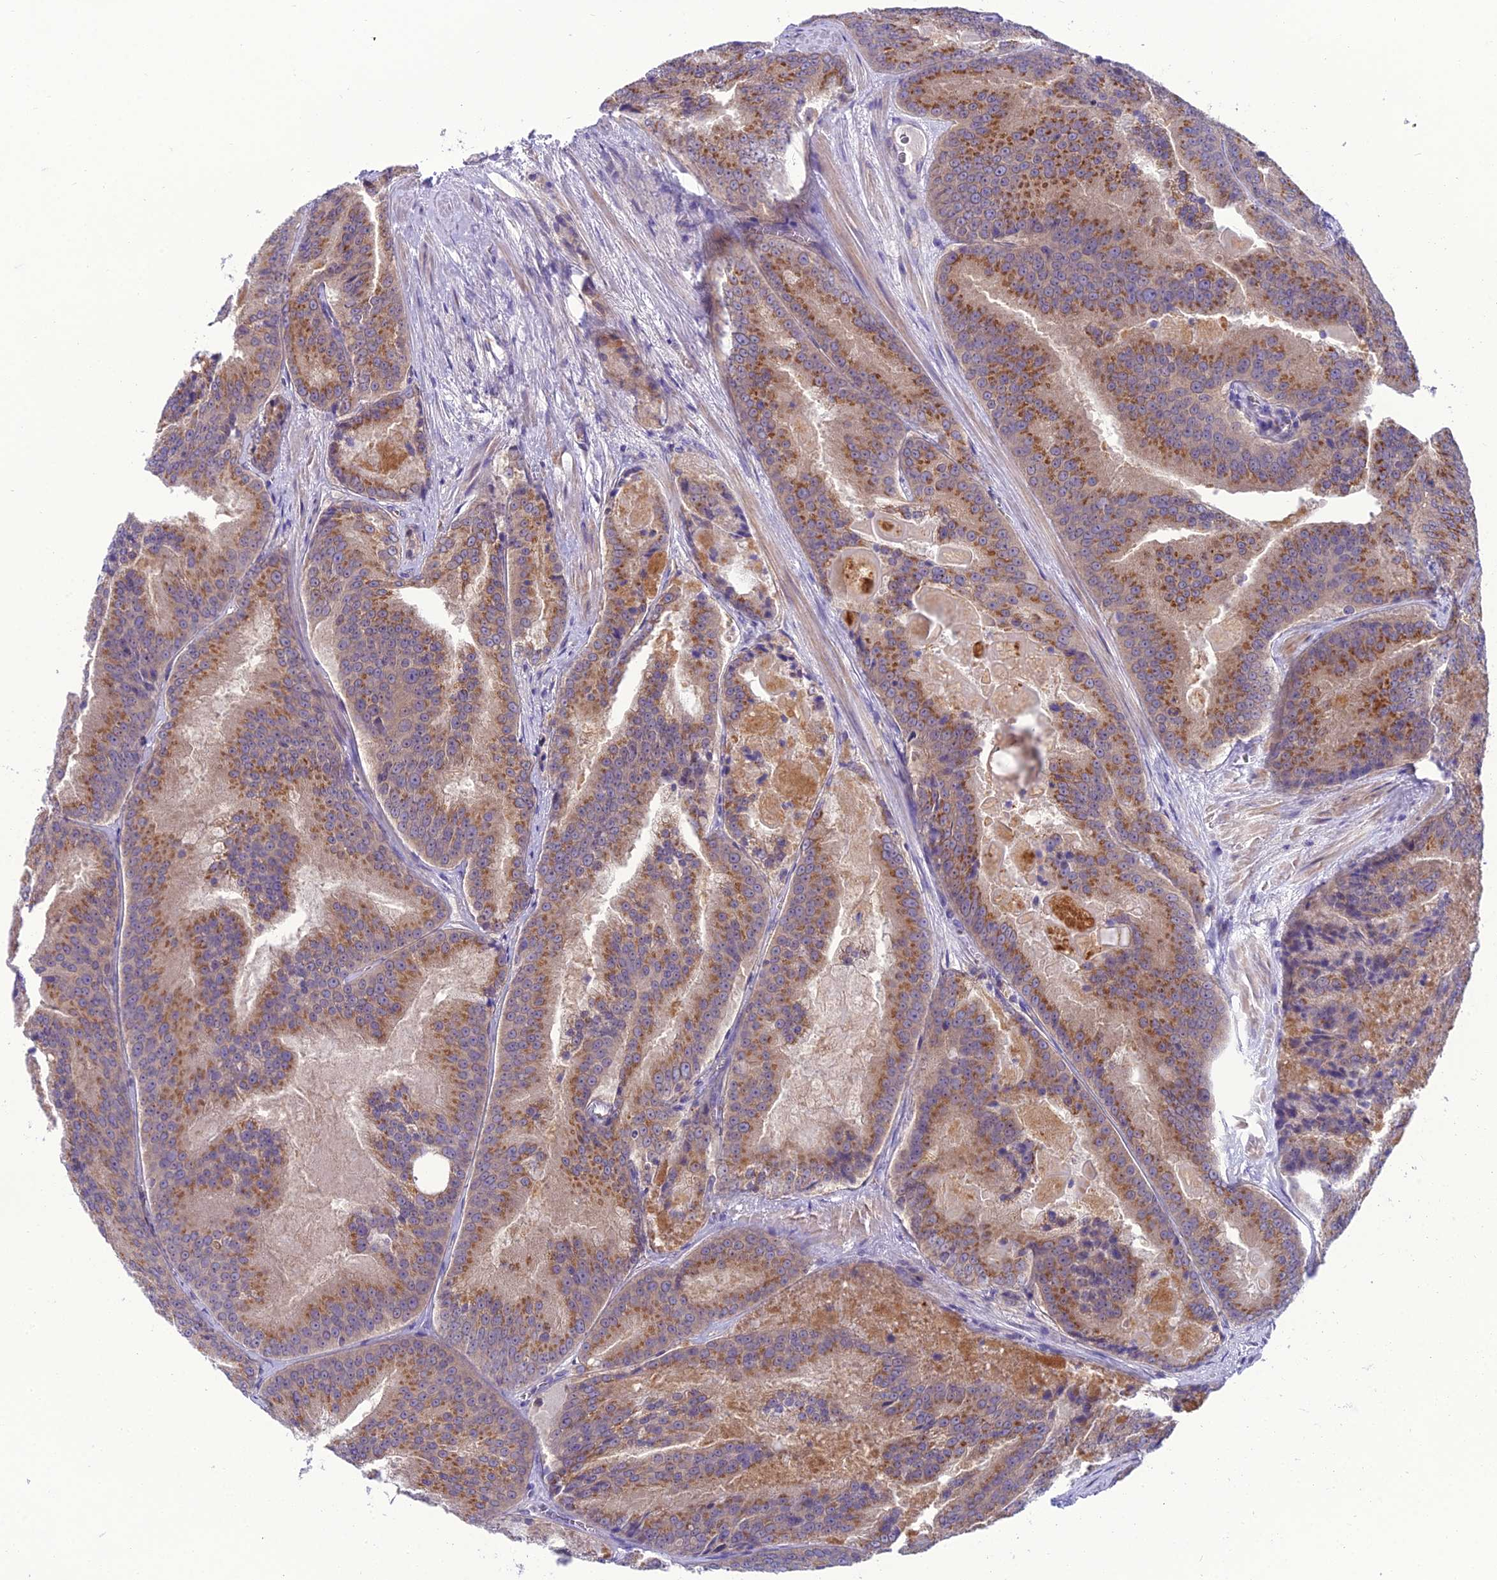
{"staining": {"intensity": "moderate", "quantity": ">75%", "location": "cytoplasmic/membranous"}, "tissue": "prostate cancer", "cell_type": "Tumor cells", "image_type": "cancer", "snomed": [{"axis": "morphology", "description": "Adenocarcinoma, High grade"}, {"axis": "topography", "description": "Prostate"}], "caption": "Tumor cells exhibit medium levels of moderate cytoplasmic/membranous positivity in about >75% of cells in prostate cancer. (Stains: DAB (3,3'-diaminobenzidine) in brown, nuclei in blue, Microscopy: brightfield microscopy at high magnification).", "gene": "GOLPH3", "patient": {"sex": "male", "age": 61}}